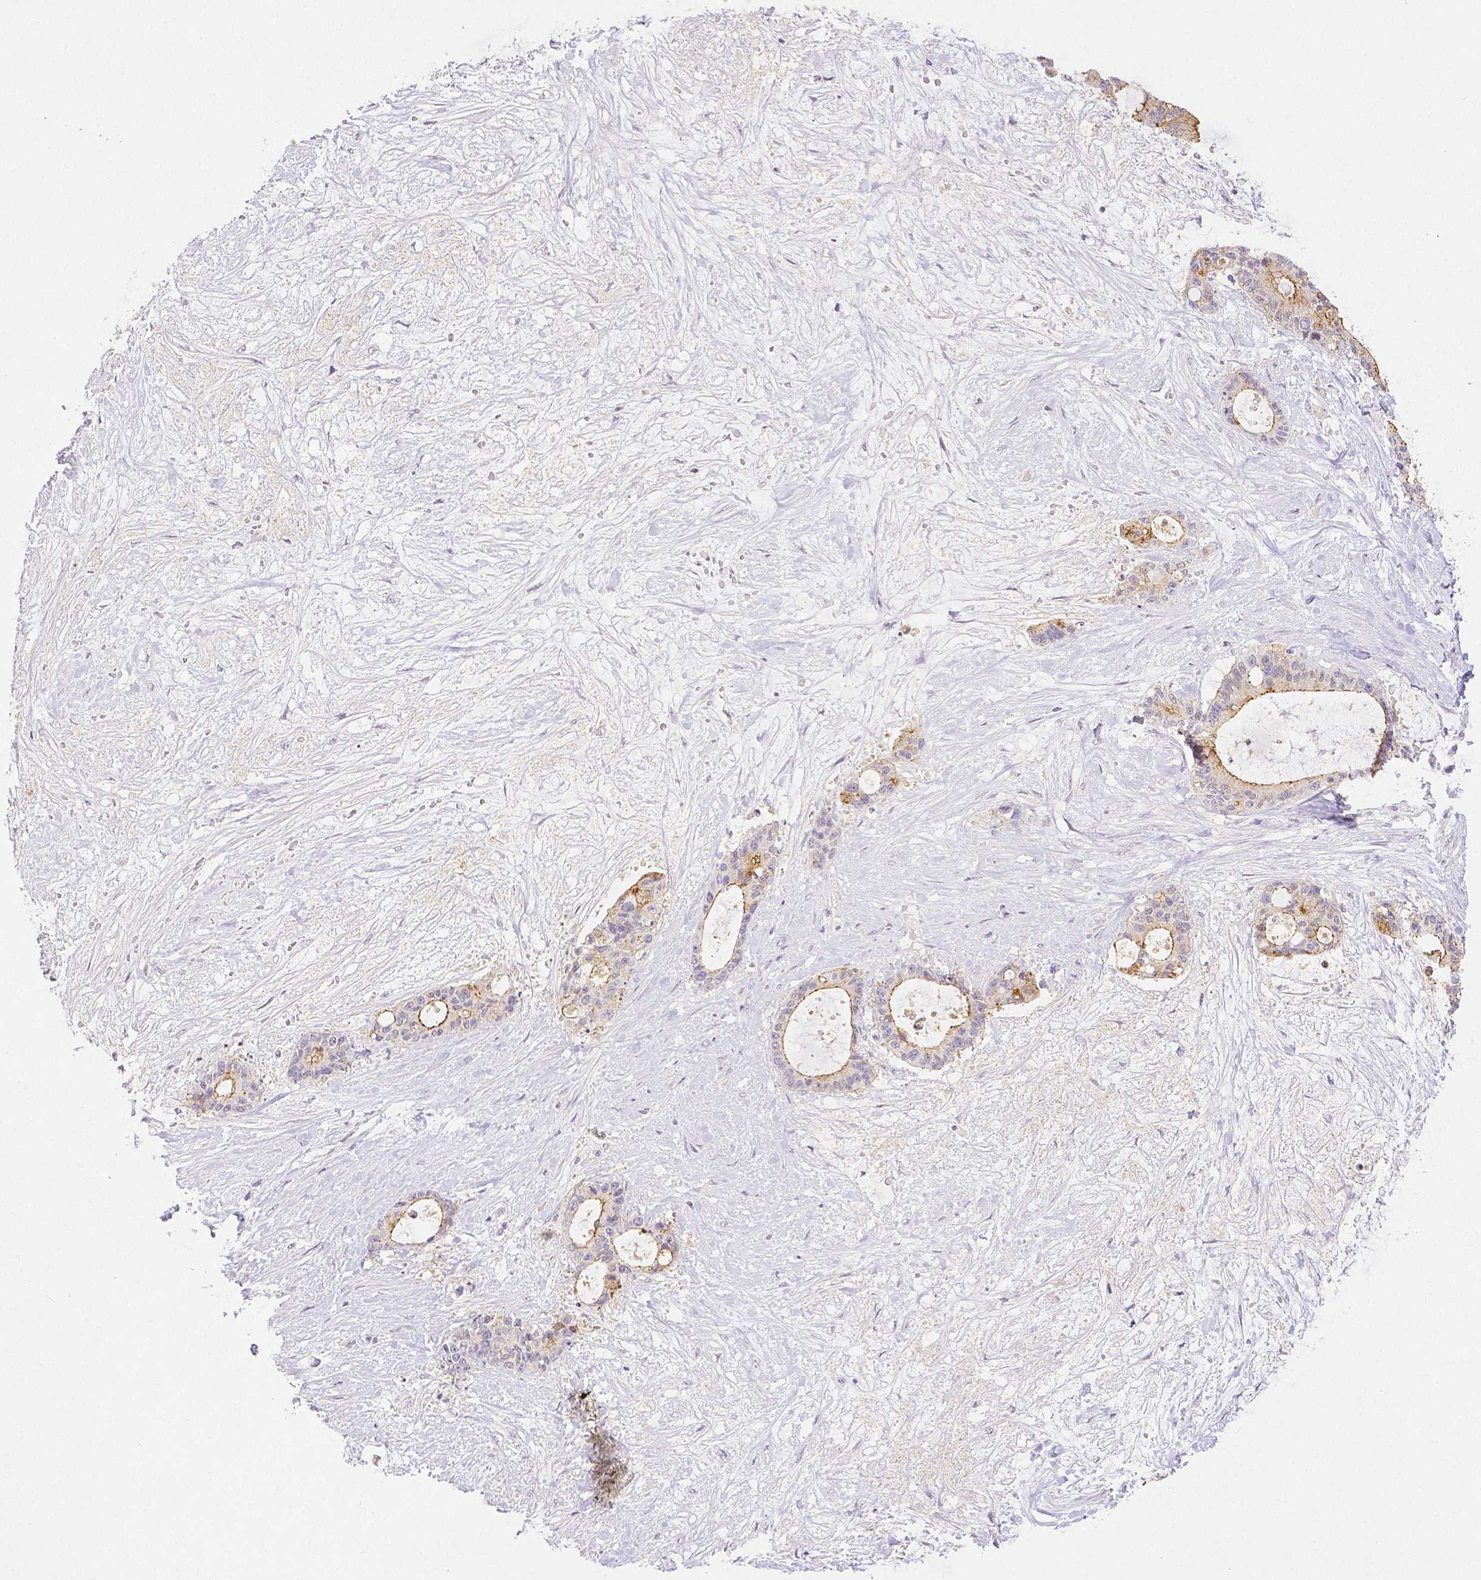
{"staining": {"intensity": "moderate", "quantity": "25%-75%", "location": "cytoplasmic/membranous"}, "tissue": "liver cancer", "cell_type": "Tumor cells", "image_type": "cancer", "snomed": [{"axis": "morphology", "description": "Normal tissue, NOS"}, {"axis": "morphology", "description": "Cholangiocarcinoma"}, {"axis": "topography", "description": "Liver"}, {"axis": "topography", "description": "Peripheral nerve tissue"}], "caption": "Tumor cells exhibit moderate cytoplasmic/membranous expression in about 25%-75% of cells in cholangiocarcinoma (liver).", "gene": "OCLN", "patient": {"sex": "female", "age": 73}}